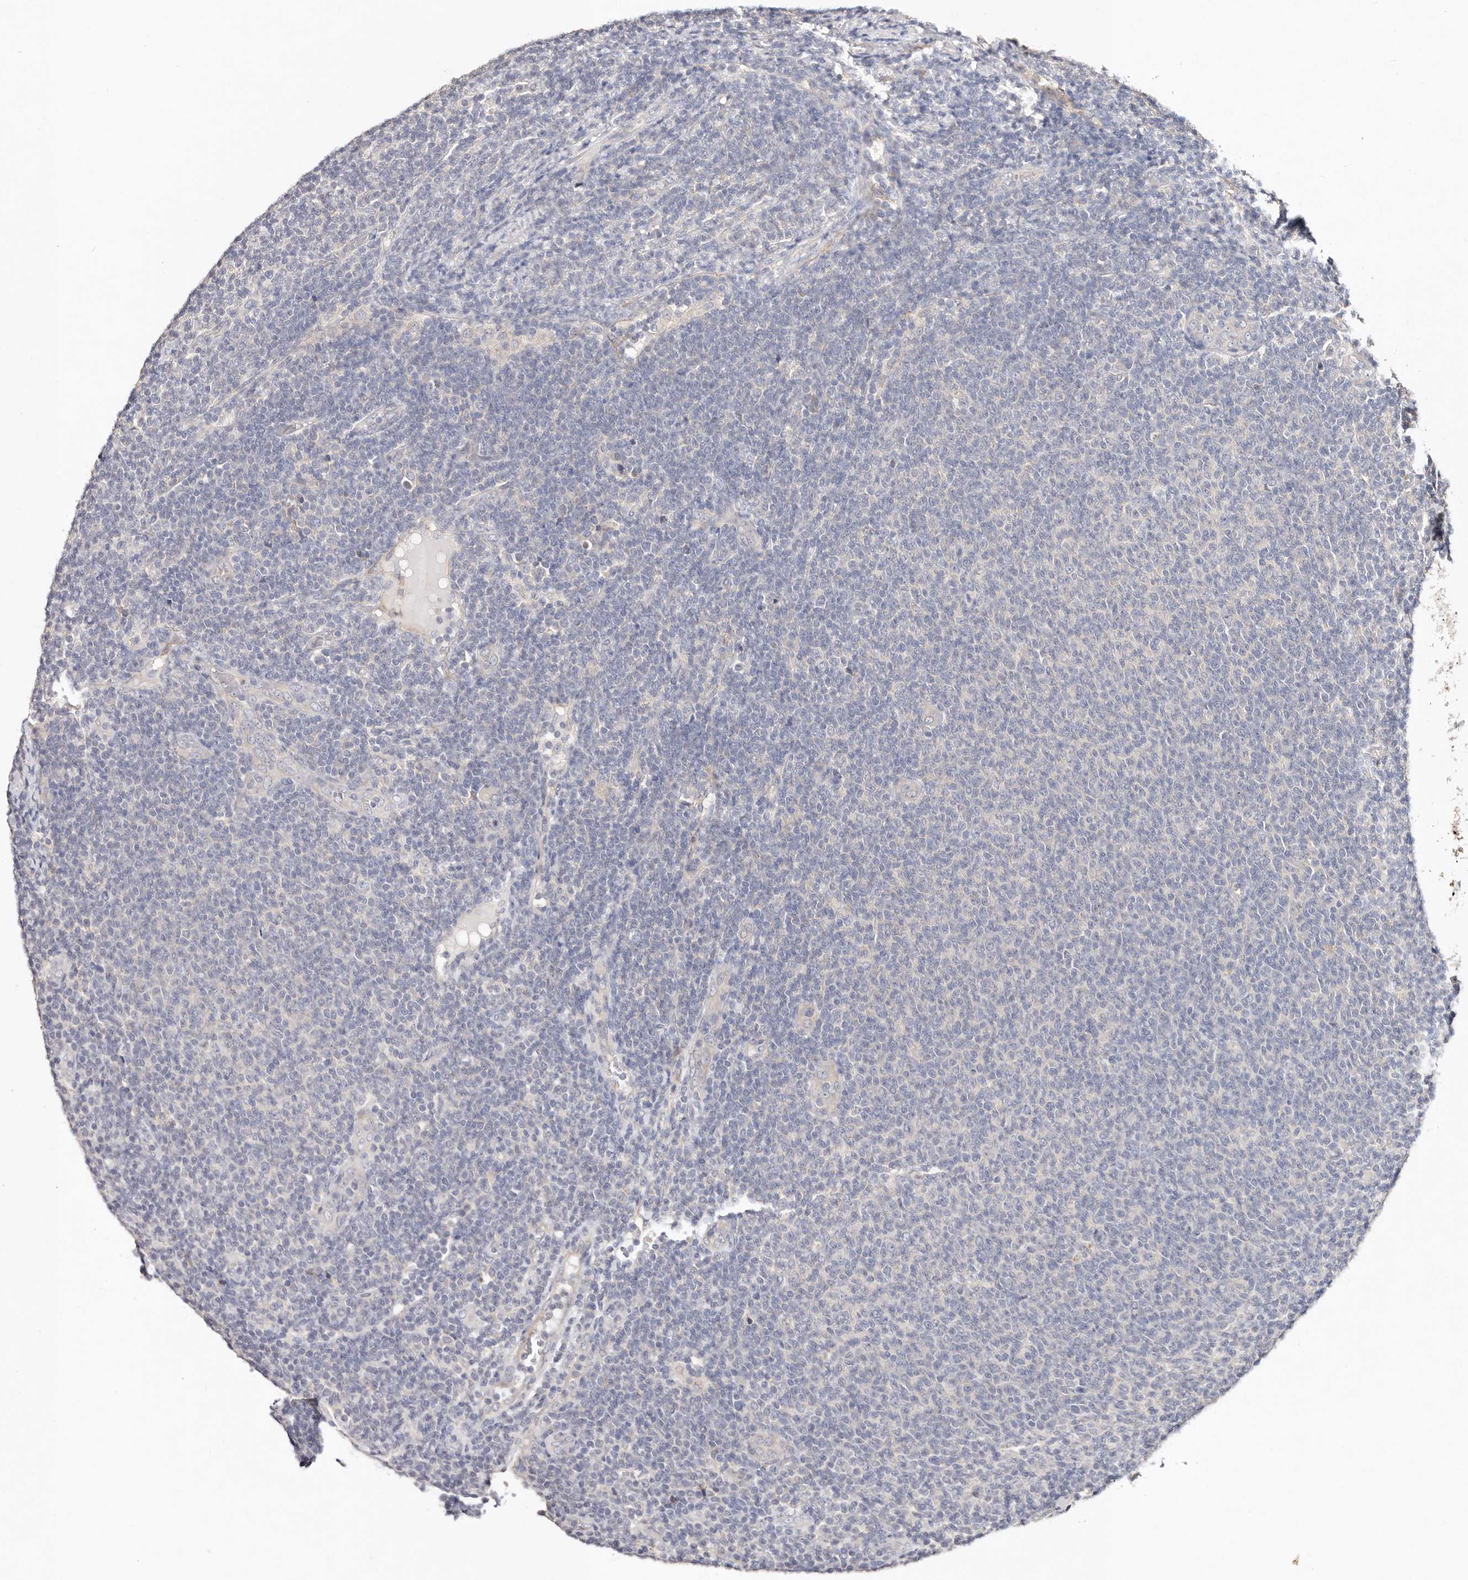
{"staining": {"intensity": "negative", "quantity": "none", "location": "none"}, "tissue": "lymphoma", "cell_type": "Tumor cells", "image_type": "cancer", "snomed": [{"axis": "morphology", "description": "Malignant lymphoma, non-Hodgkin's type, Low grade"}, {"axis": "topography", "description": "Lymph node"}], "caption": "The IHC histopathology image has no significant positivity in tumor cells of low-grade malignant lymphoma, non-Hodgkin's type tissue.", "gene": "VIPAS39", "patient": {"sex": "male", "age": 66}}